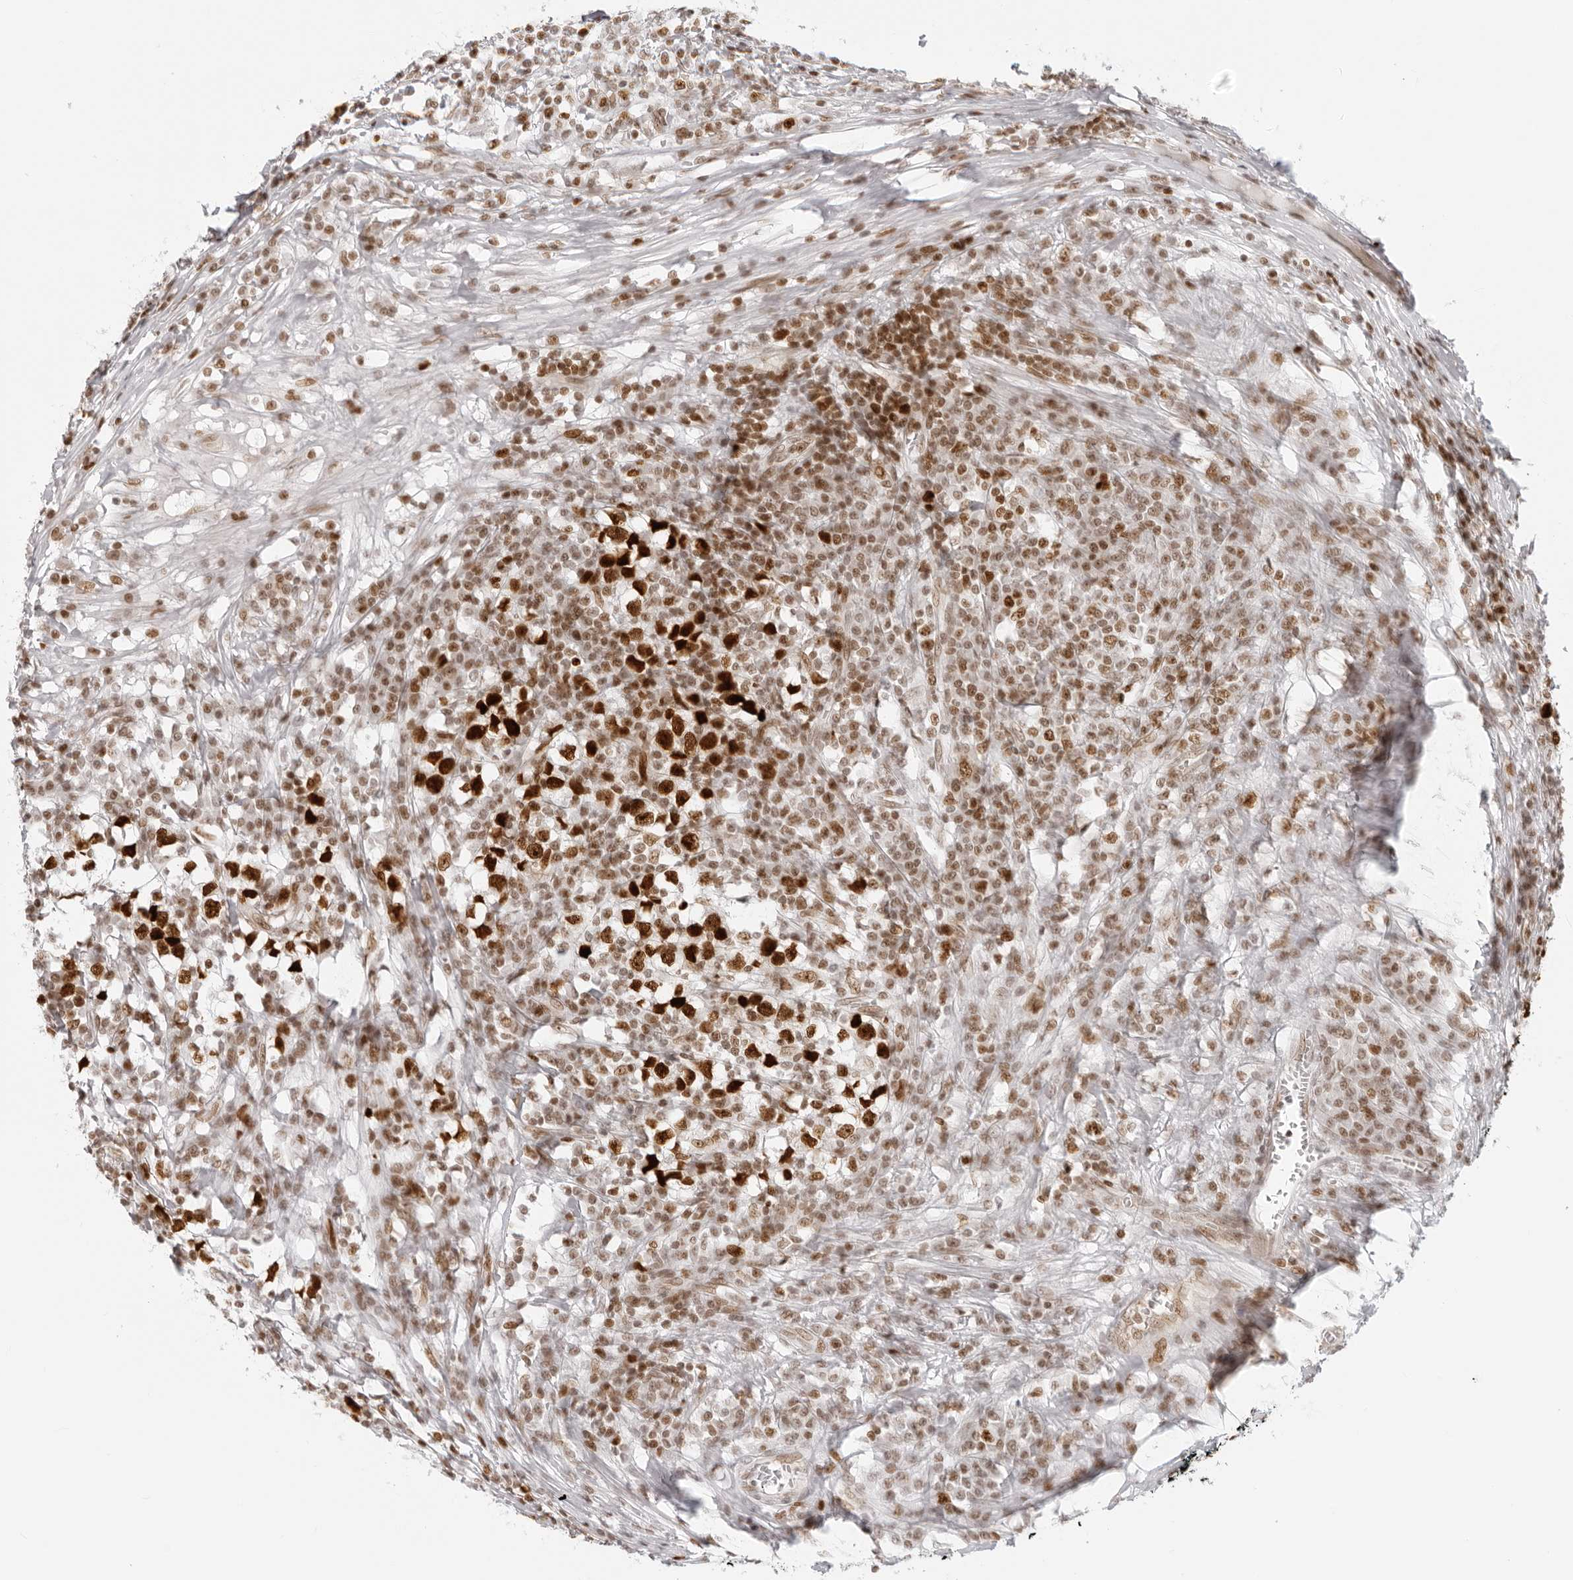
{"staining": {"intensity": "strong", "quantity": ">75%", "location": "nuclear"}, "tissue": "testis cancer", "cell_type": "Tumor cells", "image_type": "cancer", "snomed": [{"axis": "morphology", "description": "Seminoma, NOS"}, {"axis": "topography", "description": "Testis"}], "caption": "DAB (3,3'-diaminobenzidine) immunohistochemical staining of human testis cancer demonstrates strong nuclear protein staining in about >75% of tumor cells.", "gene": "RCC1", "patient": {"sex": "male", "age": 65}}